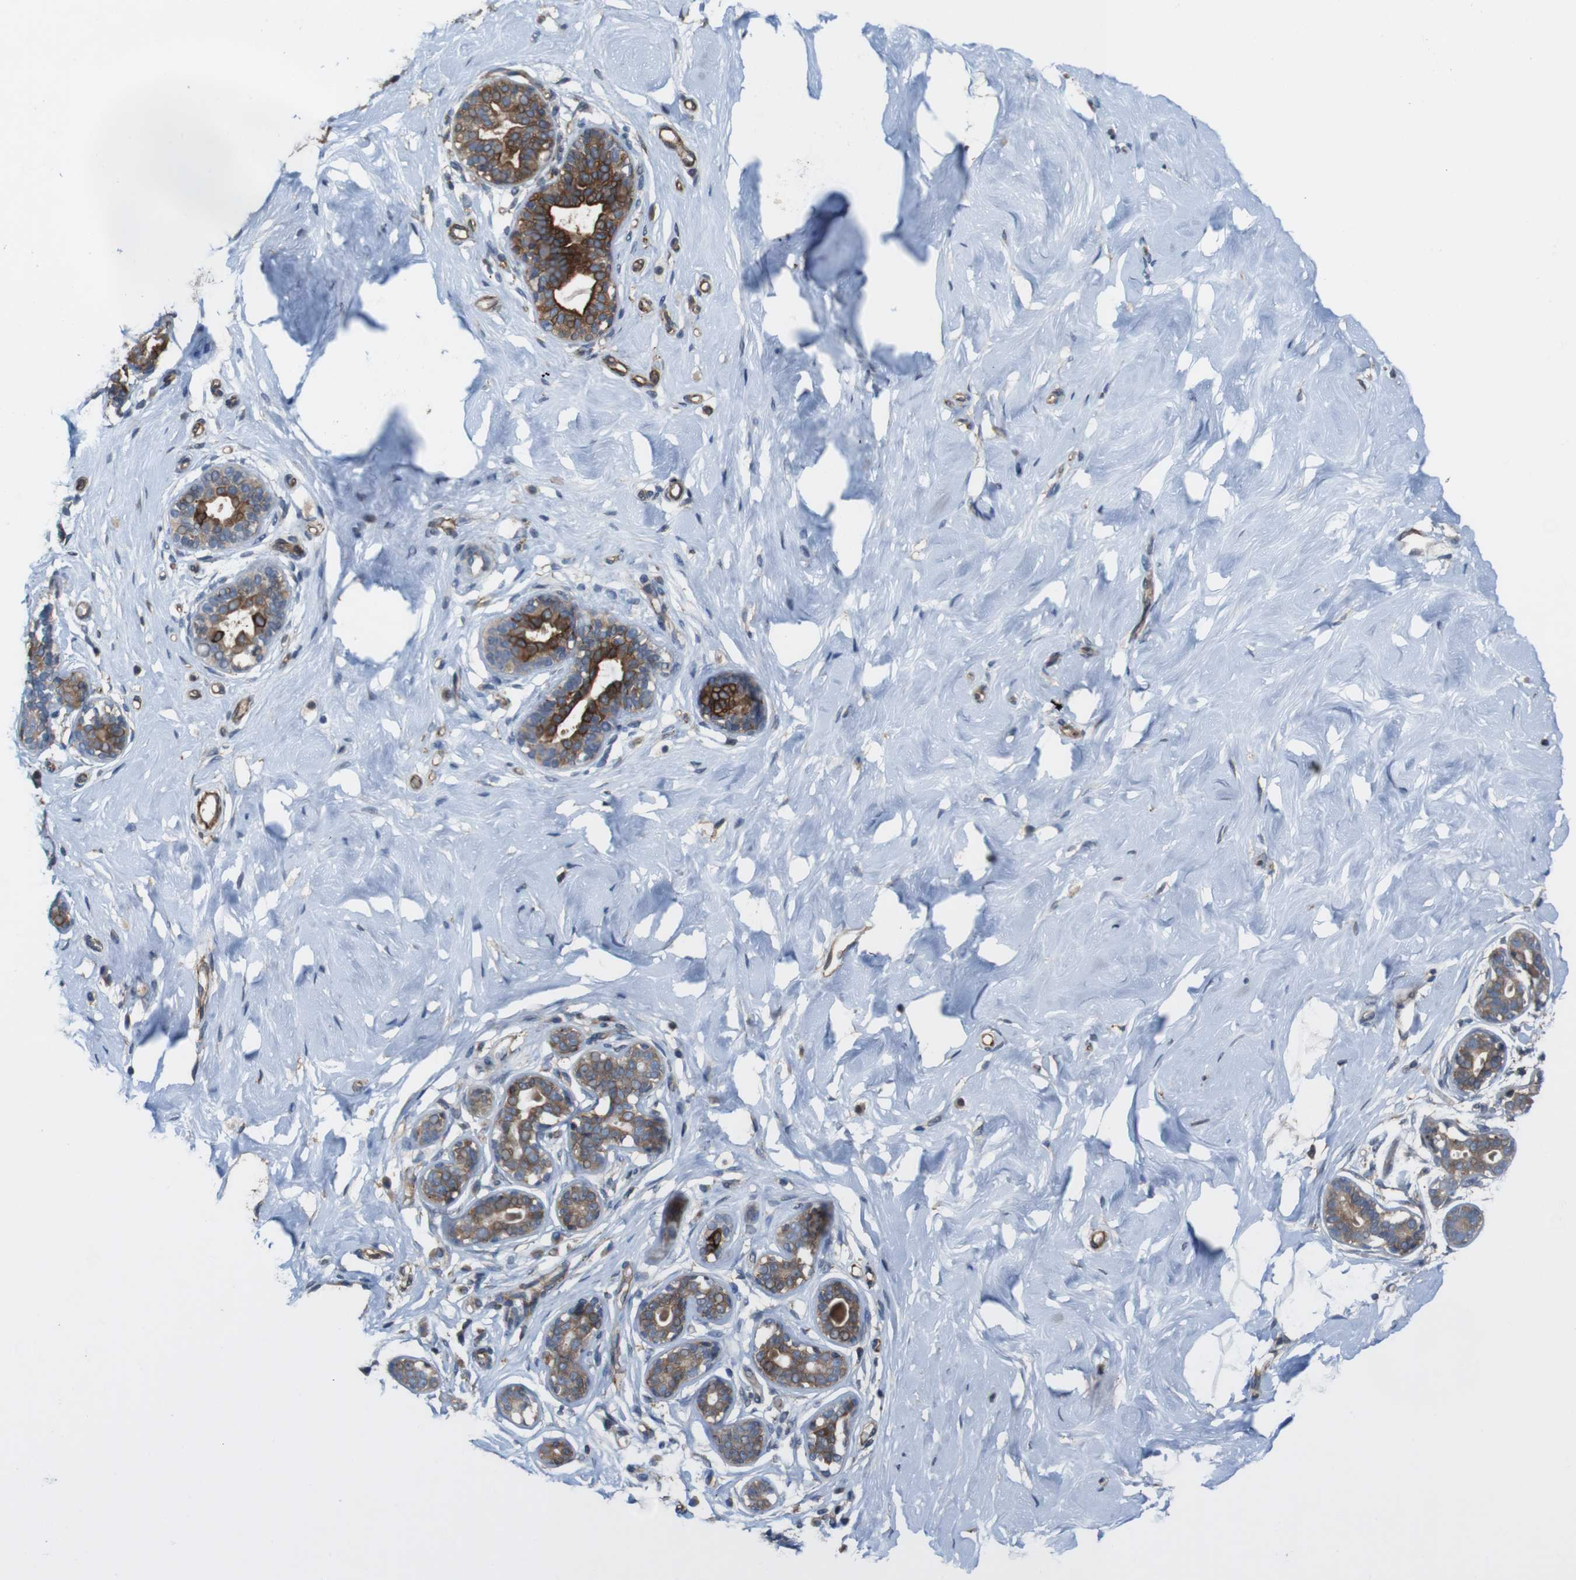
{"staining": {"intensity": "negative", "quantity": "none", "location": "none"}, "tissue": "breast", "cell_type": "Adipocytes", "image_type": "normal", "snomed": [{"axis": "morphology", "description": "Normal tissue, NOS"}, {"axis": "topography", "description": "Breast"}], "caption": "This is a histopathology image of immunohistochemistry staining of unremarkable breast, which shows no positivity in adipocytes. (Brightfield microscopy of DAB (3,3'-diaminobenzidine) immunohistochemistry at high magnification).", "gene": "PCOLCE2", "patient": {"sex": "female", "age": 23}}